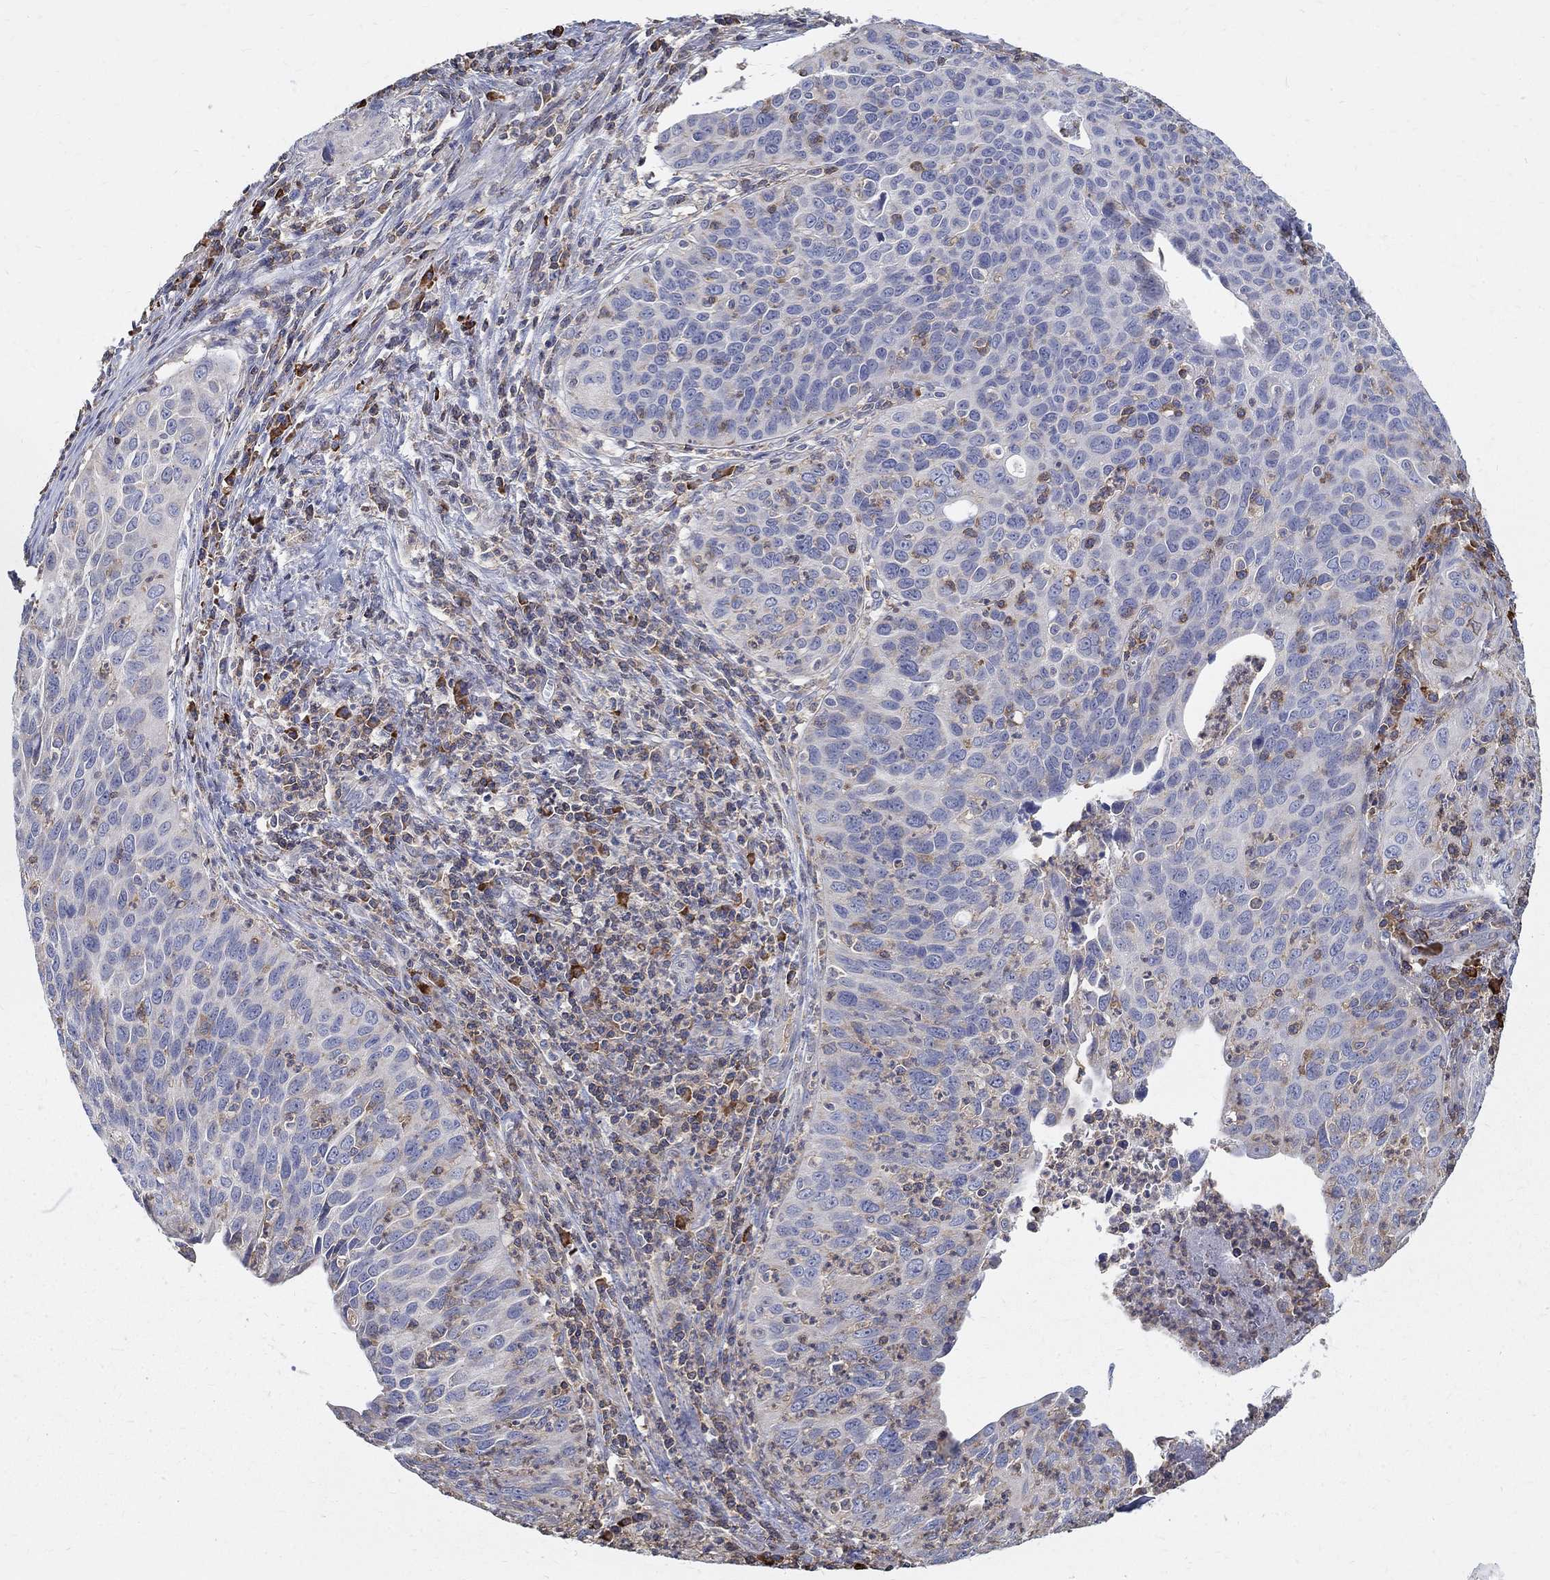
{"staining": {"intensity": "weak", "quantity": "<25%", "location": "cytoplasmic/membranous"}, "tissue": "cervical cancer", "cell_type": "Tumor cells", "image_type": "cancer", "snomed": [{"axis": "morphology", "description": "Squamous cell carcinoma, NOS"}, {"axis": "topography", "description": "Cervix"}], "caption": "Histopathology image shows no significant protein staining in tumor cells of cervical cancer (squamous cell carcinoma).", "gene": "AGAP2", "patient": {"sex": "female", "age": 26}}